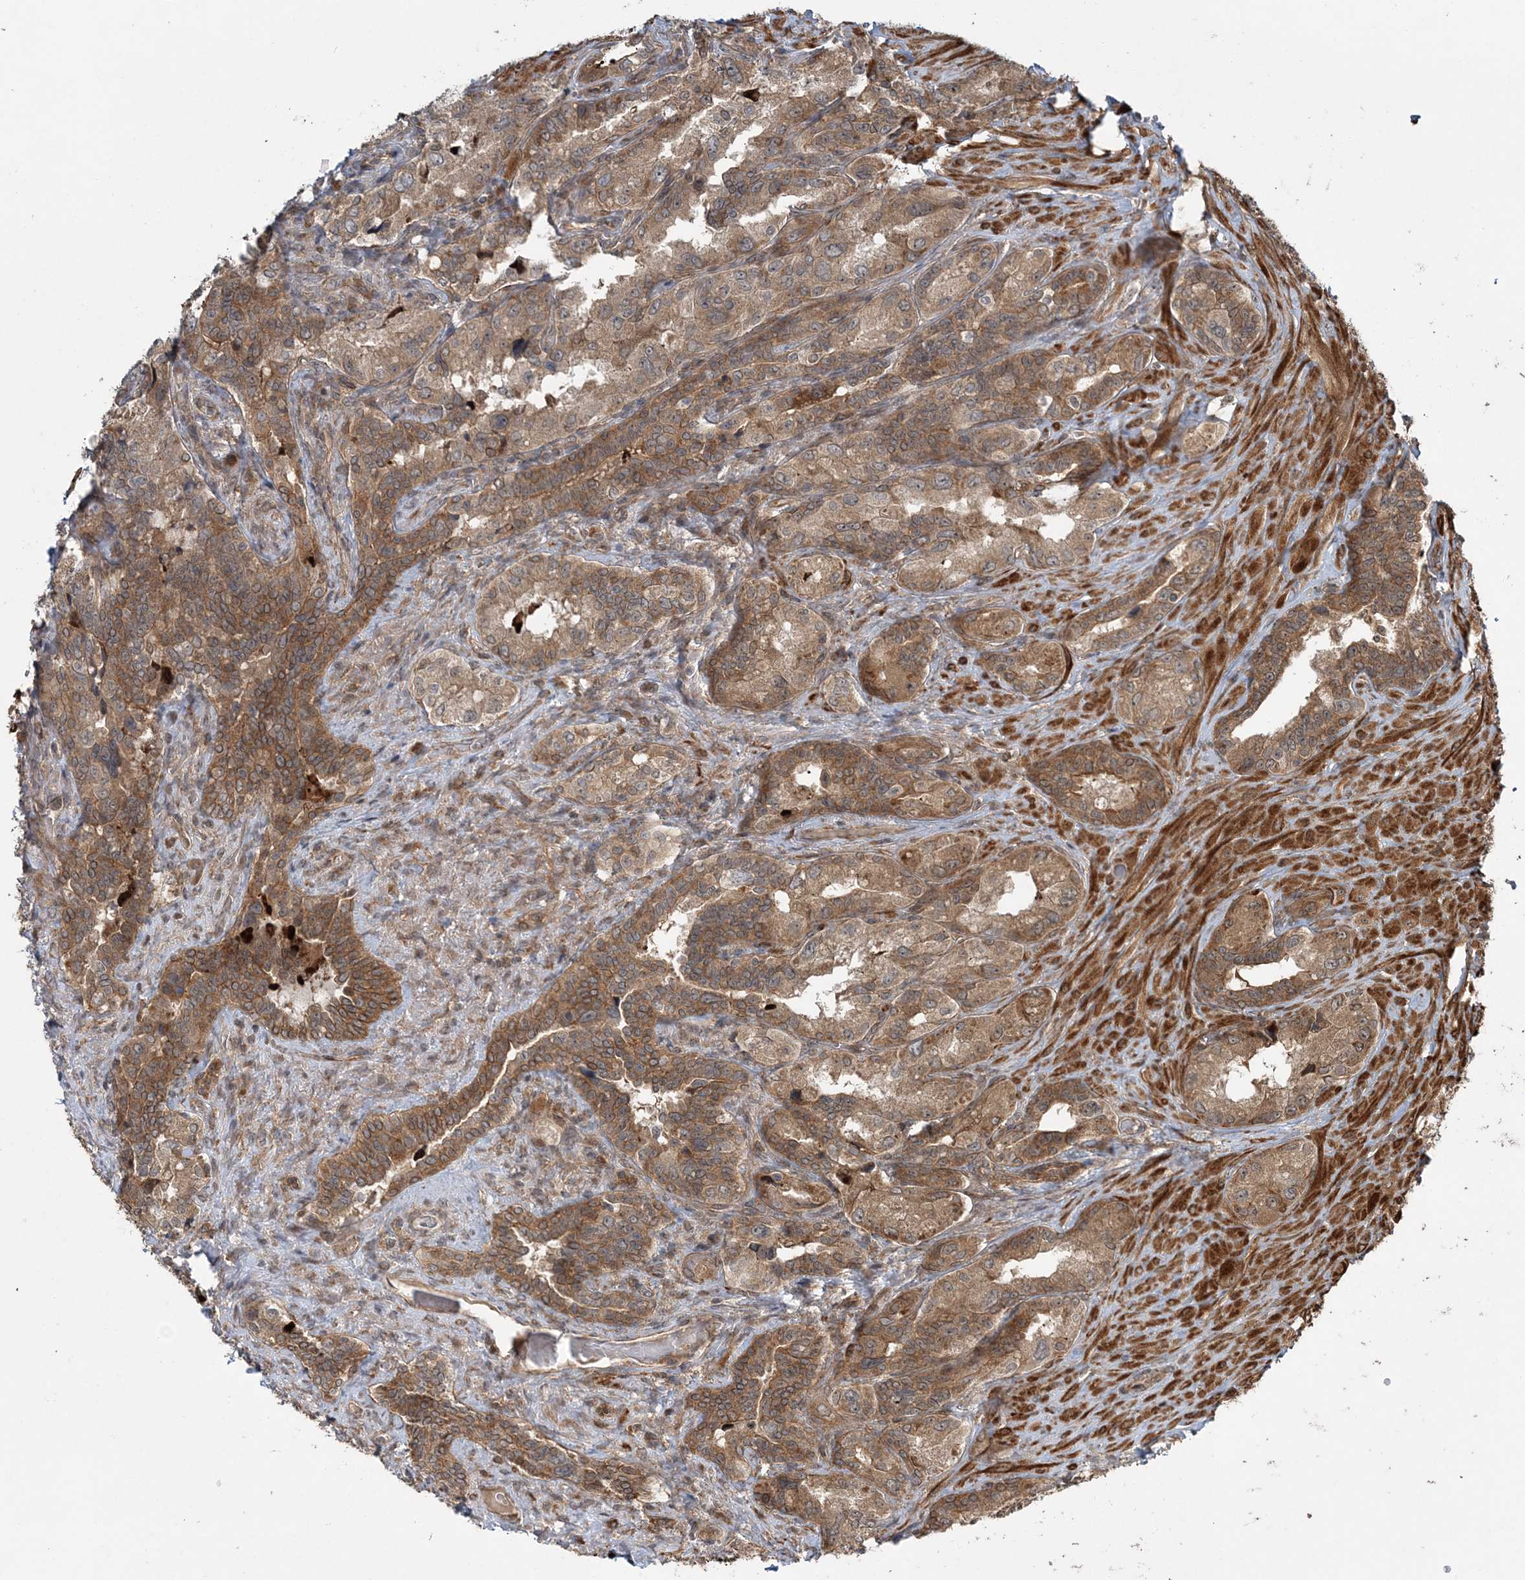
{"staining": {"intensity": "moderate", "quantity": ">75%", "location": "cytoplasmic/membranous"}, "tissue": "seminal vesicle", "cell_type": "Glandular cells", "image_type": "normal", "snomed": [{"axis": "morphology", "description": "Normal tissue, NOS"}, {"axis": "topography", "description": "Seminal veicle"}, {"axis": "topography", "description": "Peripheral nerve tissue"}], "caption": "Immunohistochemical staining of unremarkable human seminal vesicle reveals medium levels of moderate cytoplasmic/membranous staining in about >75% of glandular cells. Ihc stains the protein of interest in brown and the nuclei are stained blue.", "gene": "UBTD2", "patient": {"sex": "male", "age": 67}}